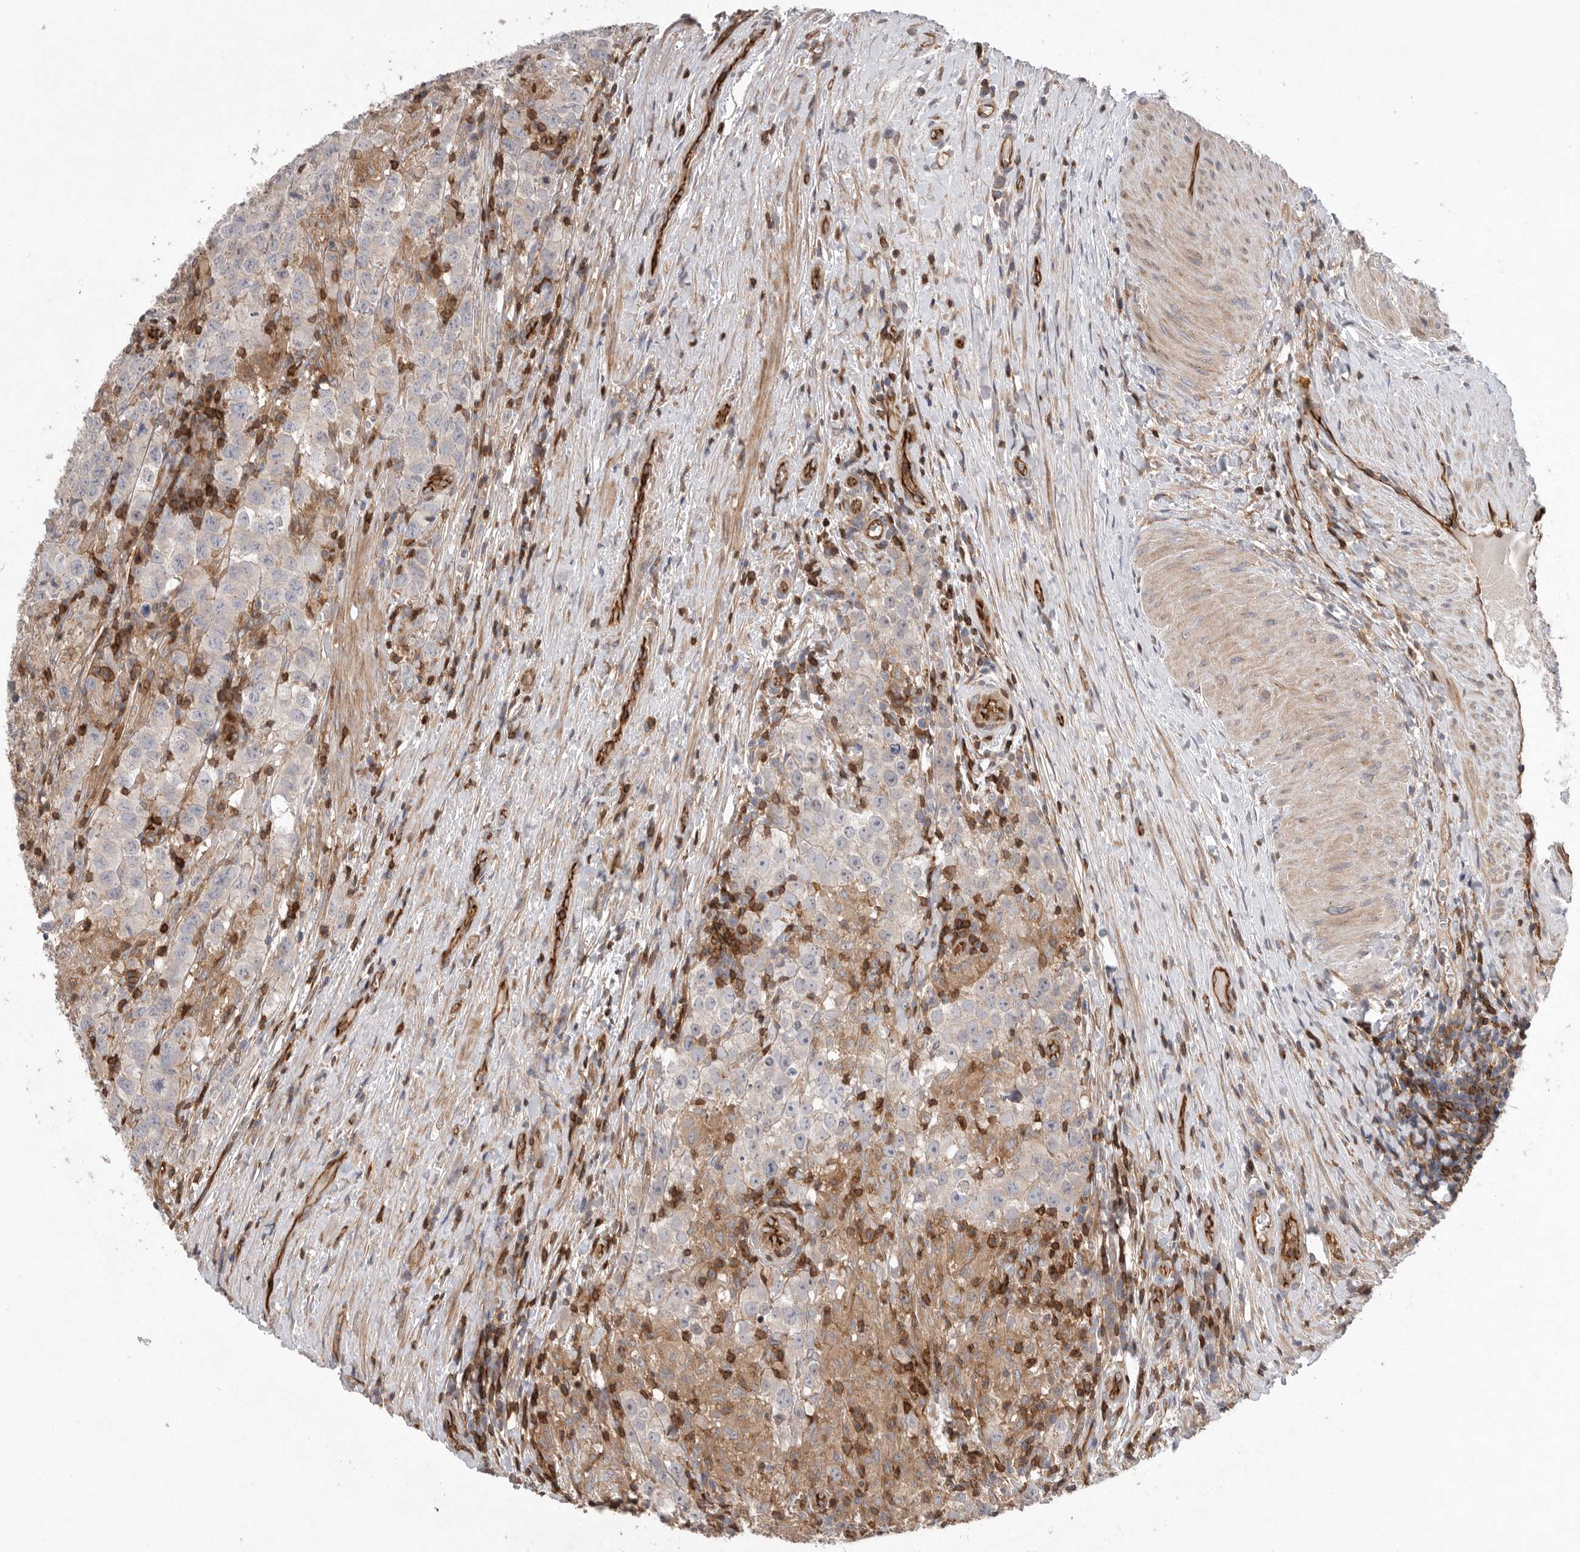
{"staining": {"intensity": "moderate", "quantity": "<25%", "location": "cytoplasmic/membranous"}, "tissue": "testis cancer", "cell_type": "Tumor cells", "image_type": "cancer", "snomed": [{"axis": "morphology", "description": "Seminoma, NOS"}, {"axis": "morphology", "description": "Carcinoma, Embryonal, NOS"}, {"axis": "topography", "description": "Testis"}], "caption": "Immunohistochemistry (IHC) image of neoplastic tissue: testis cancer (embryonal carcinoma) stained using IHC demonstrates low levels of moderate protein expression localized specifically in the cytoplasmic/membranous of tumor cells, appearing as a cytoplasmic/membranous brown color.", "gene": "PRKCH", "patient": {"sex": "male", "age": 43}}